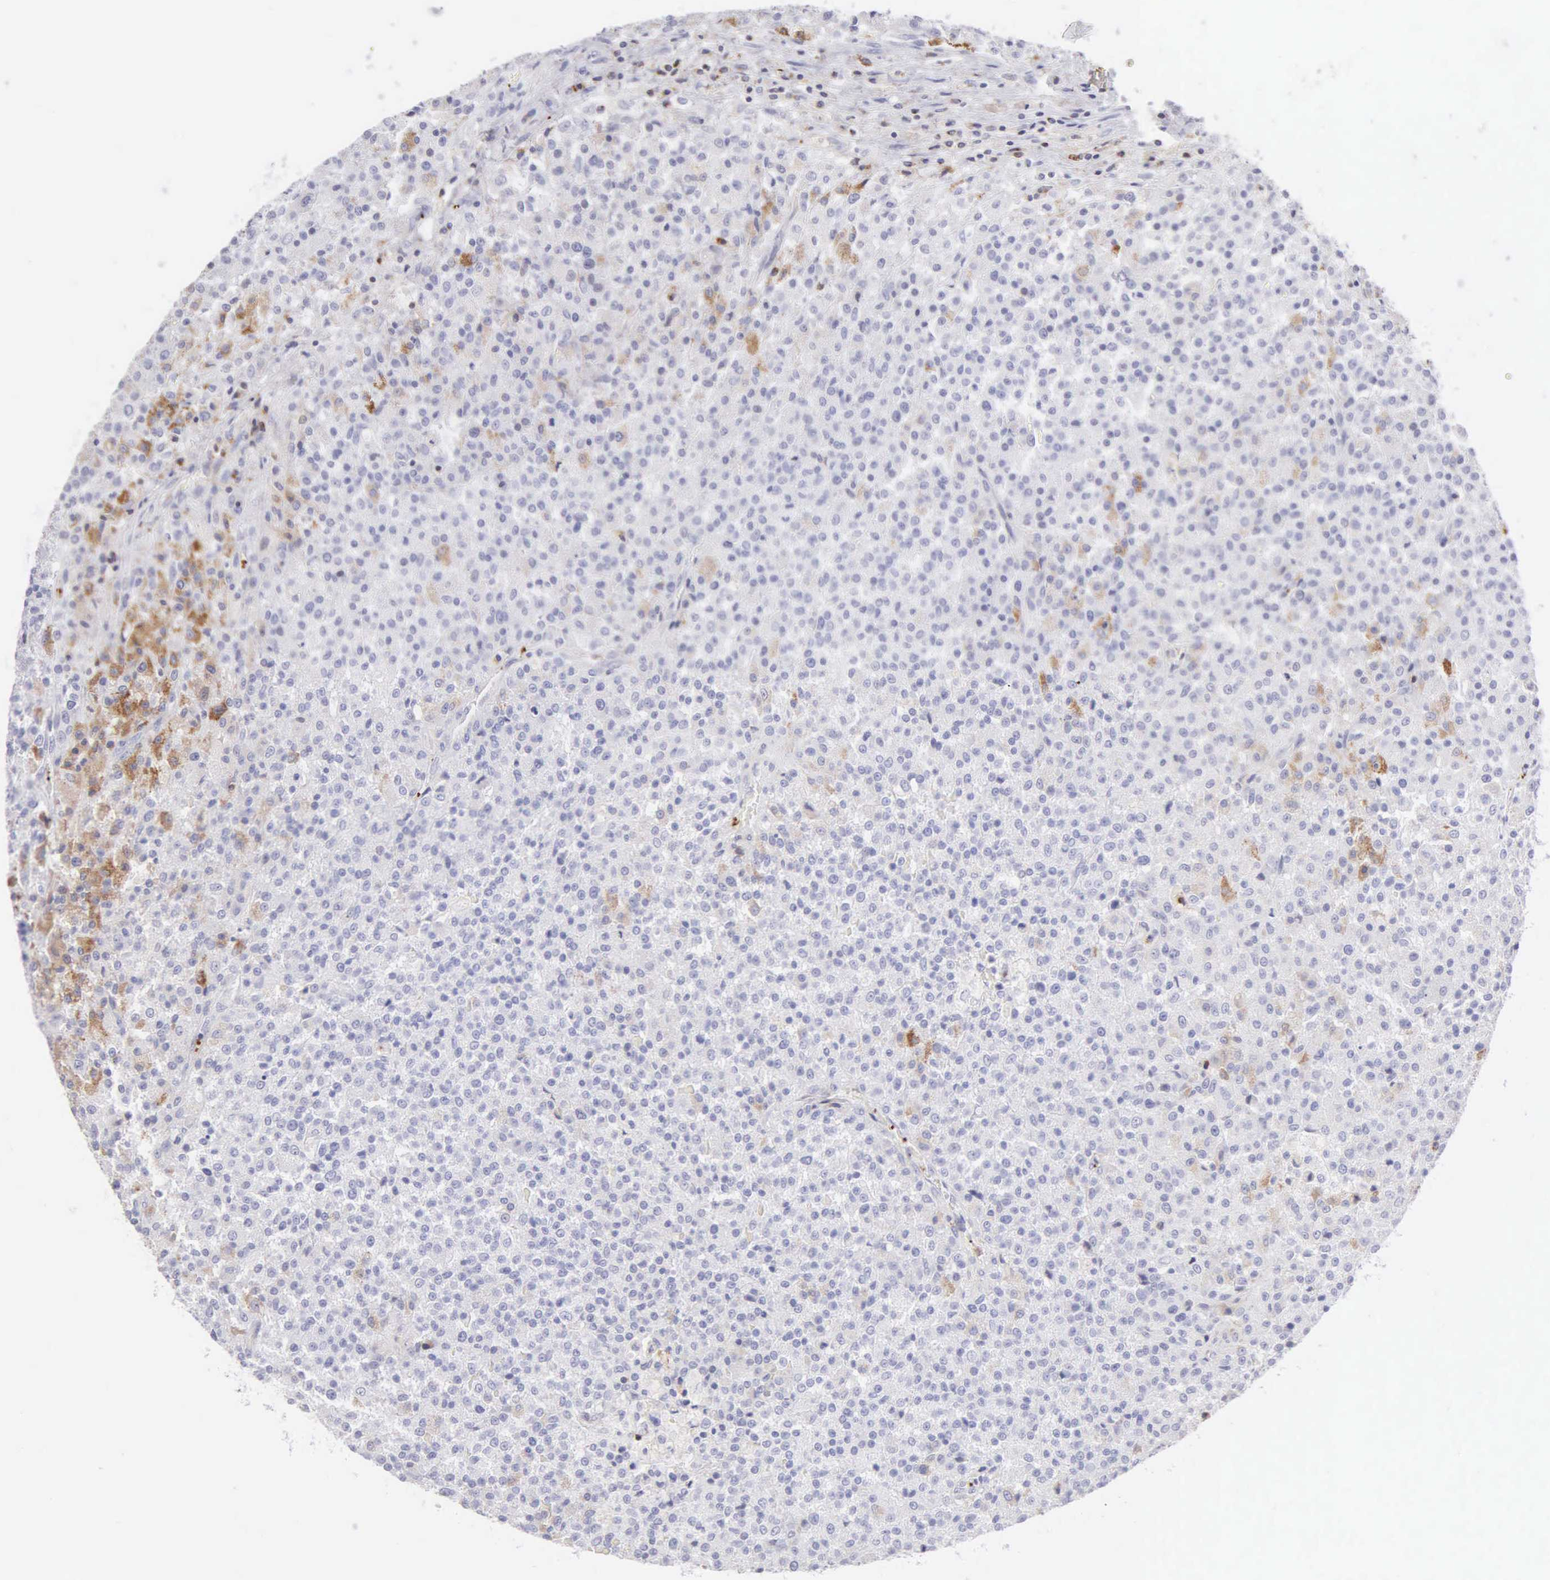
{"staining": {"intensity": "negative", "quantity": "none", "location": "none"}, "tissue": "testis cancer", "cell_type": "Tumor cells", "image_type": "cancer", "snomed": [{"axis": "morphology", "description": "Seminoma, NOS"}, {"axis": "topography", "description": "Testis"}], "caption": "Tumor cells show no significant staining in seminoma (testis).", "gene": "SRGN", "patient": {"sex": "male", "age": 59}}